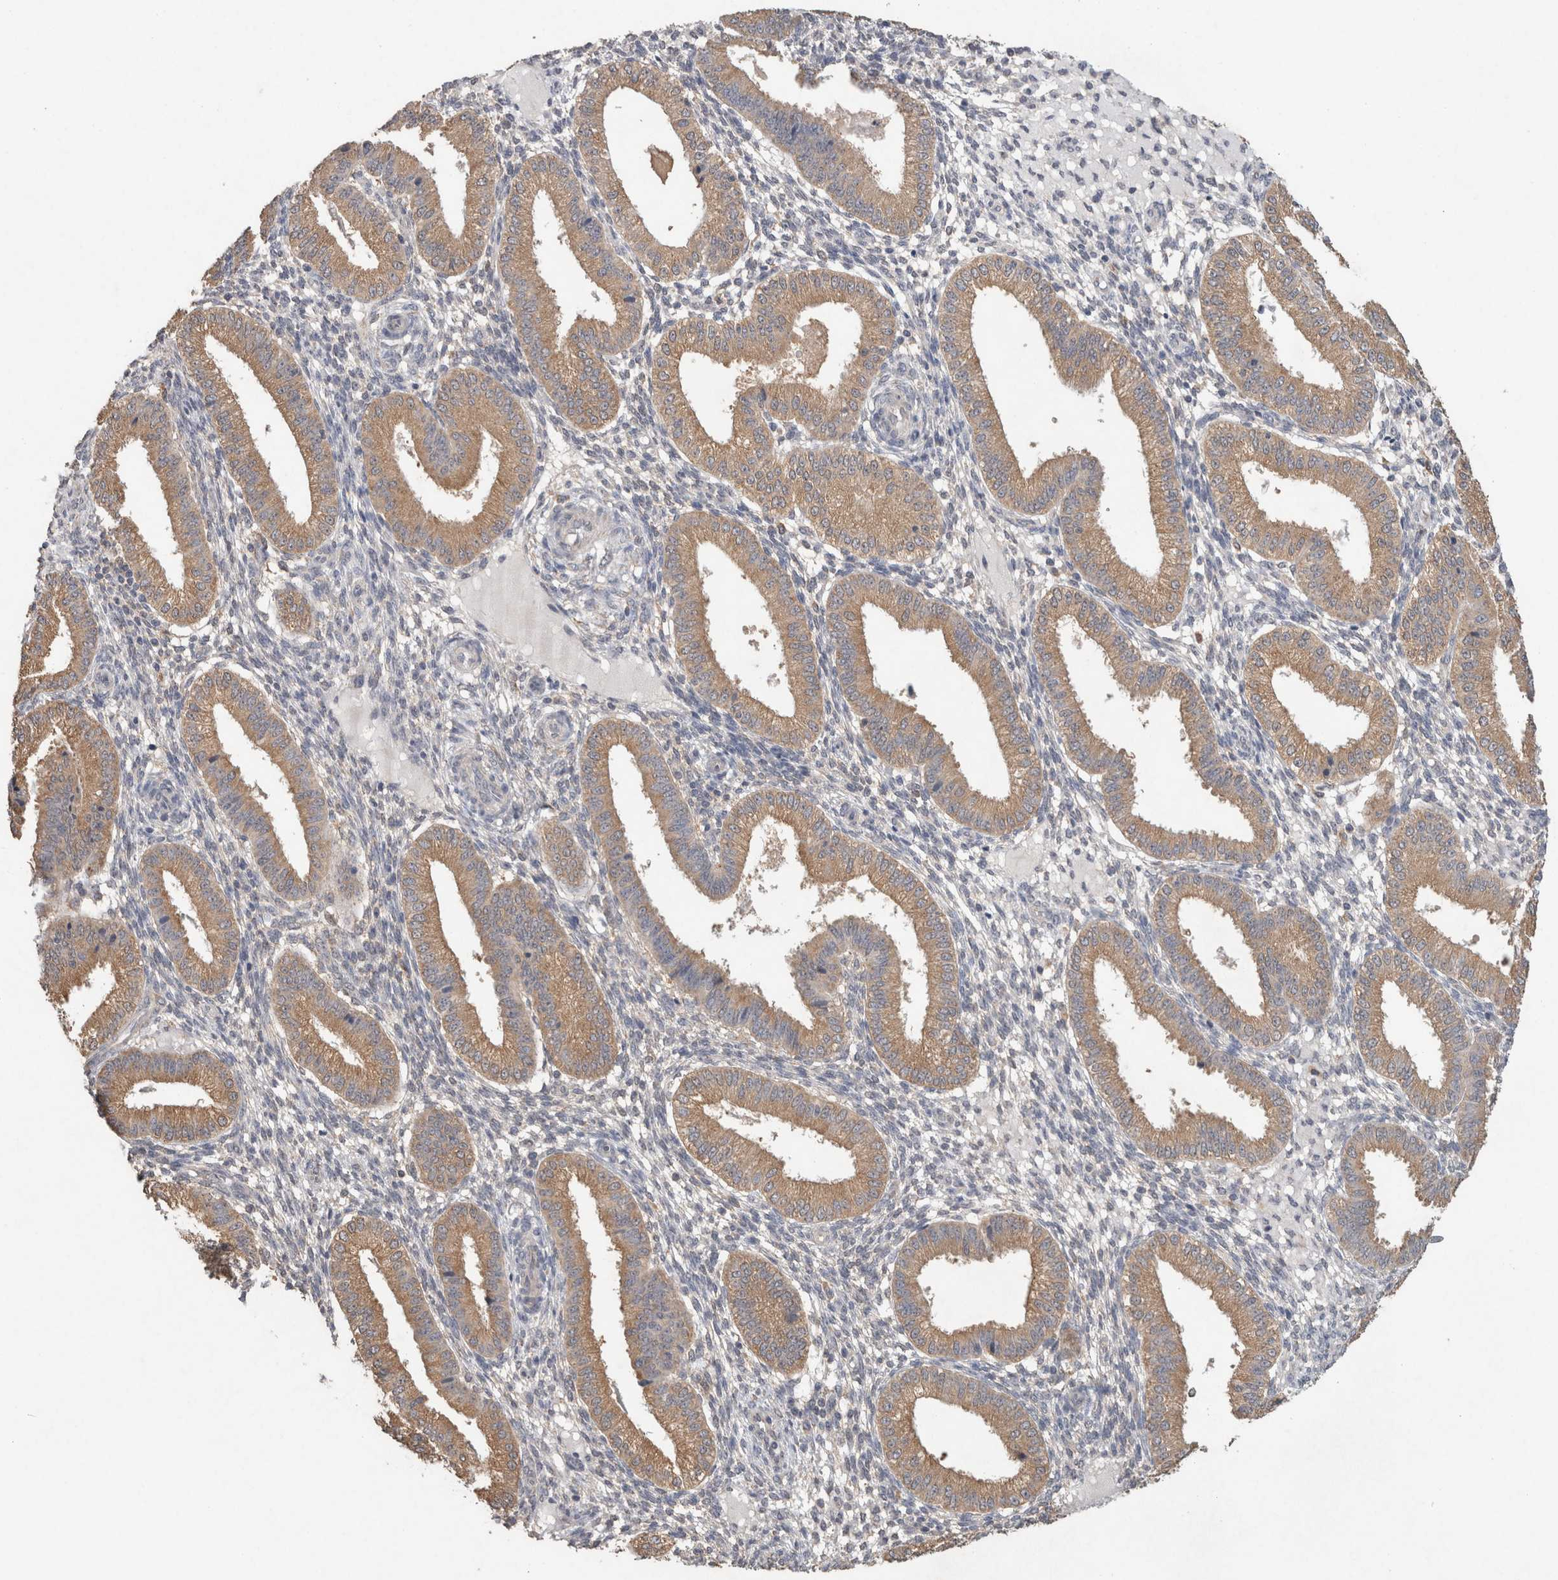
{"staining": {"intensity": "negative", "quantity": "none", "location": "none"}, "tissue": "endometrium", "cell_type": "Cells in endometrial stroma", "image_type": "normal", "snomed": [{"axis": "morphology", "description": "Normal tissue, NOS"}, {"axis": "topography", "description": "Endometrium"}], "caption": "High power microscopy micrograph of an IHC micrograph of unremarkable endometrium, revealing no significant positivity in cells in endometrial stroma.", "gene": "RAB14", "patient": {"sex": "female", "age": 39}}